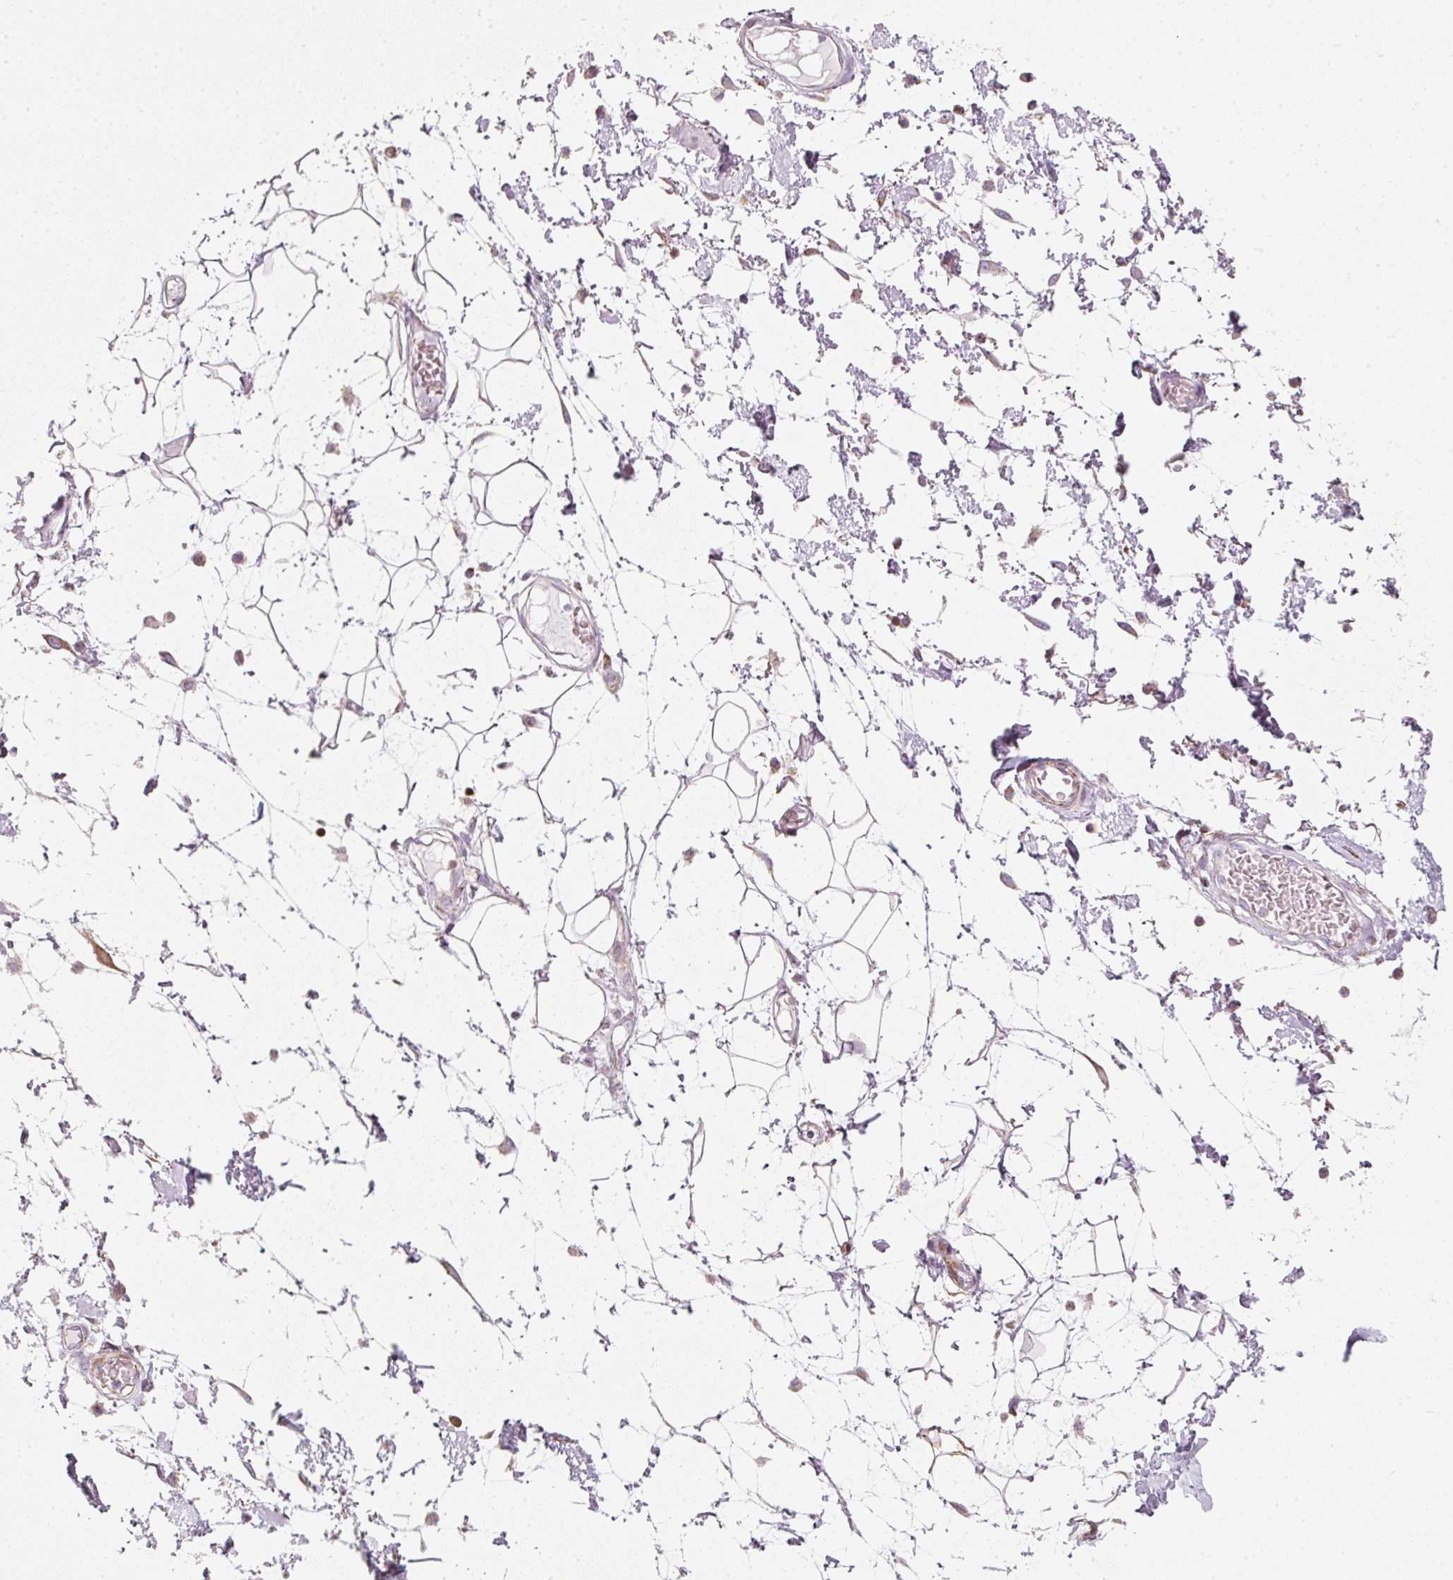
{"staining": {"intensity": "negative", "quantity": "none", "location": "none"}, "tissue": "adipose tissue", "cell_type": "Adipocytes", "image_type": "normal", "snomed": [{"axis": "morphology", "description": "Normal tissue, NOS"}, {"axis": "topography", "description": "Vulva"}, {"axis": "topography", "description": "Peripheral nerve tissue"}], "caption": "Adipocytes show no significant staining in normal adipose tissue. The staining is performed using DAB (3,3'-diaminobenzidine) brown chromogen with nuclei counter-stained in using hematoxylin.", "gene": "DUT", "patient": {"sex": "female", "age": 68}}